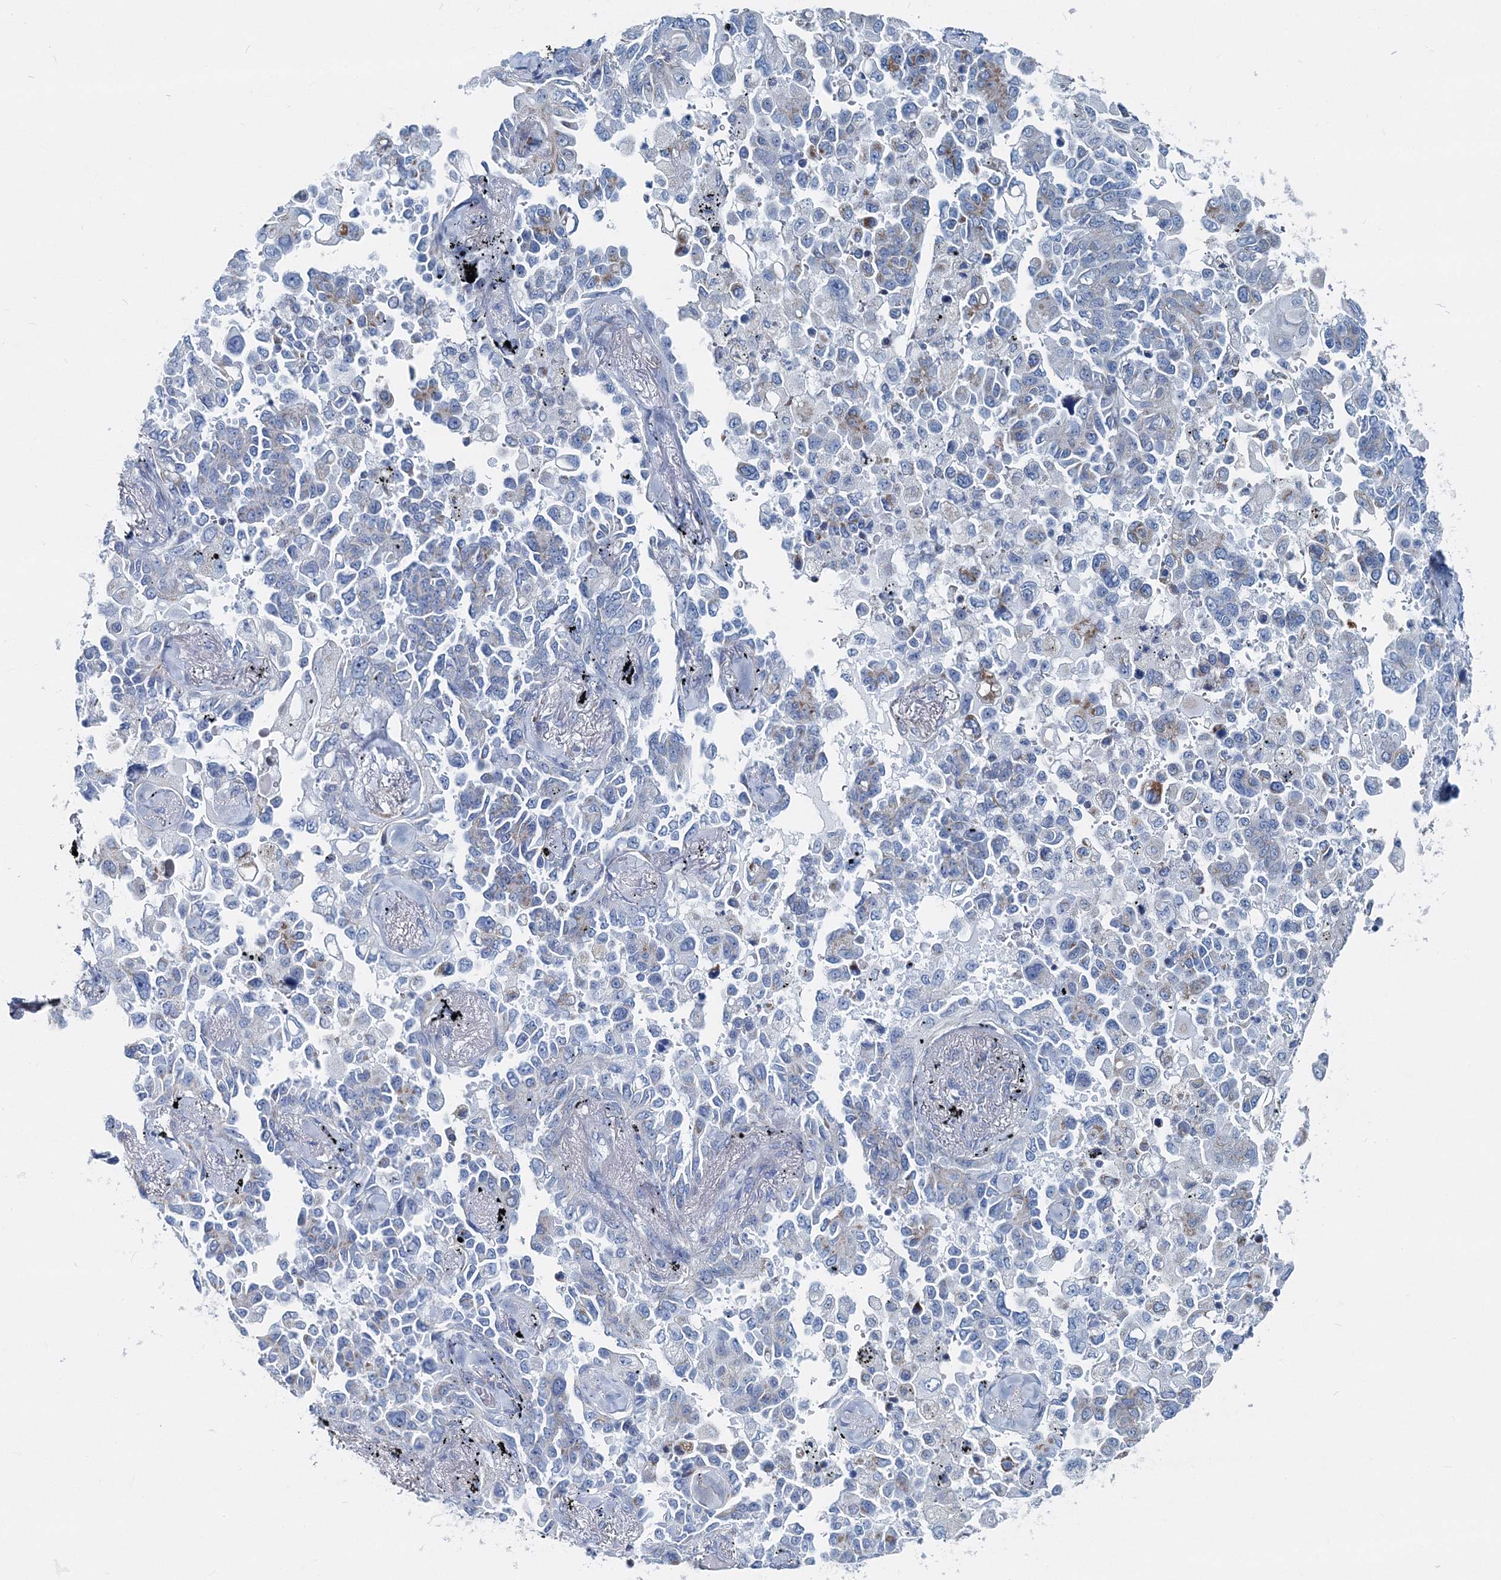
{"staining": {"intensity": "negative", "quantity": "none", "location": "none"}, "tissue": "lung cancer", "cell_type": "Tumor cells", "image_type": "cancer", "snomed": [{"axis": "morphology", "description": "Adenocarcinoma, NOS"}, {"axis": "topography", "description": "Lung"}], "caption": "IHC of lung cancer displays no staining in tumor cells.", "gene": "GABARAPL2", "patient": {"sex": "female", "age": 67}}